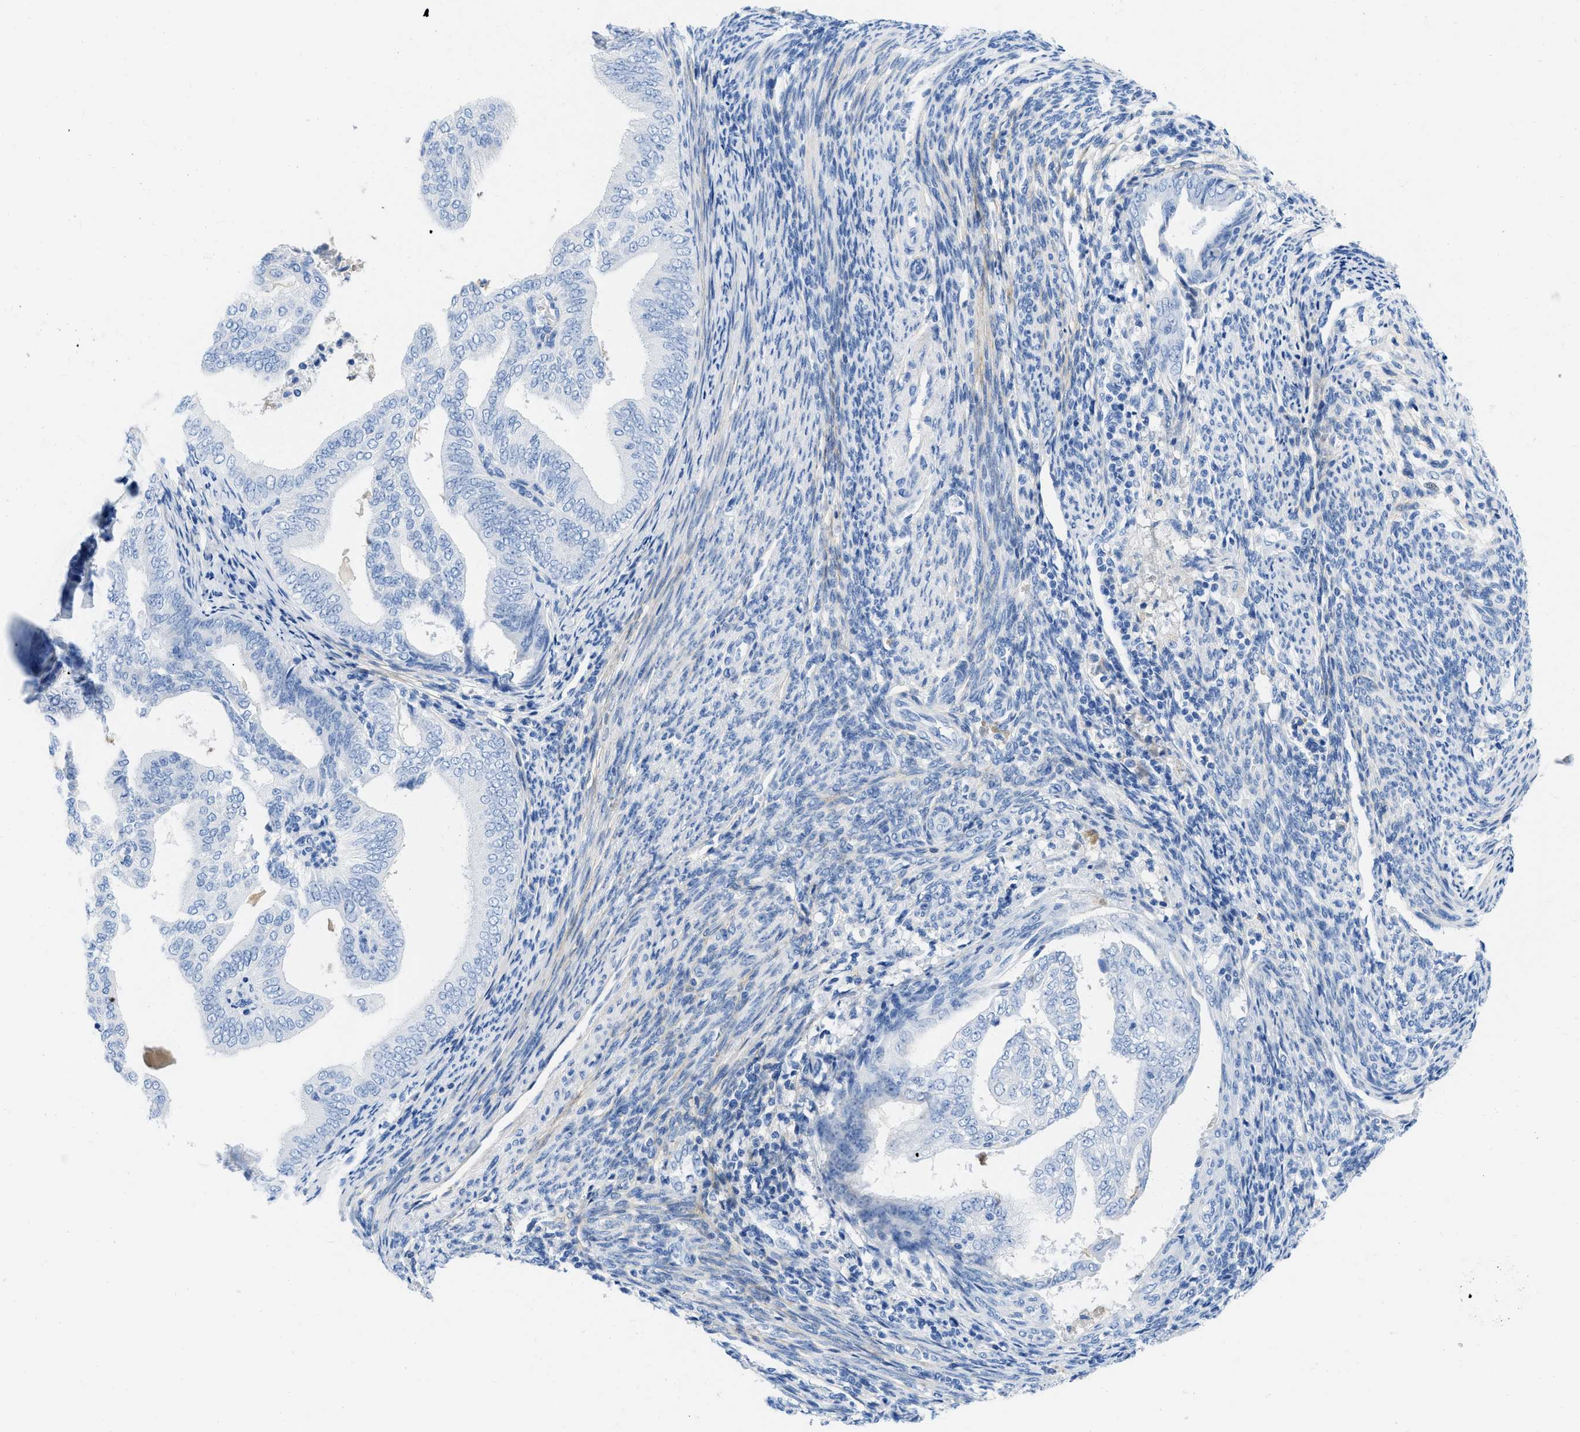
{"staining": {"intensity": "negative", "quantity": "none", "location": "none"}, "tissue": "endometrial cancer", "cell_type": "Tumor cells", "image_type": "cancer", "snomed": [{"axis": "morphology", "description": "Adenocarcinoma, NOS"}, {"axis": "topography", "description": "Endometrium"}], "caption": "IHC histopathology image of human endometrial adenocarcinoma stained for a protein (brown), which shows no positivity in tumor cells.", "gene": "COL3A1", "patient": {"sex": "female", "age": 58}}